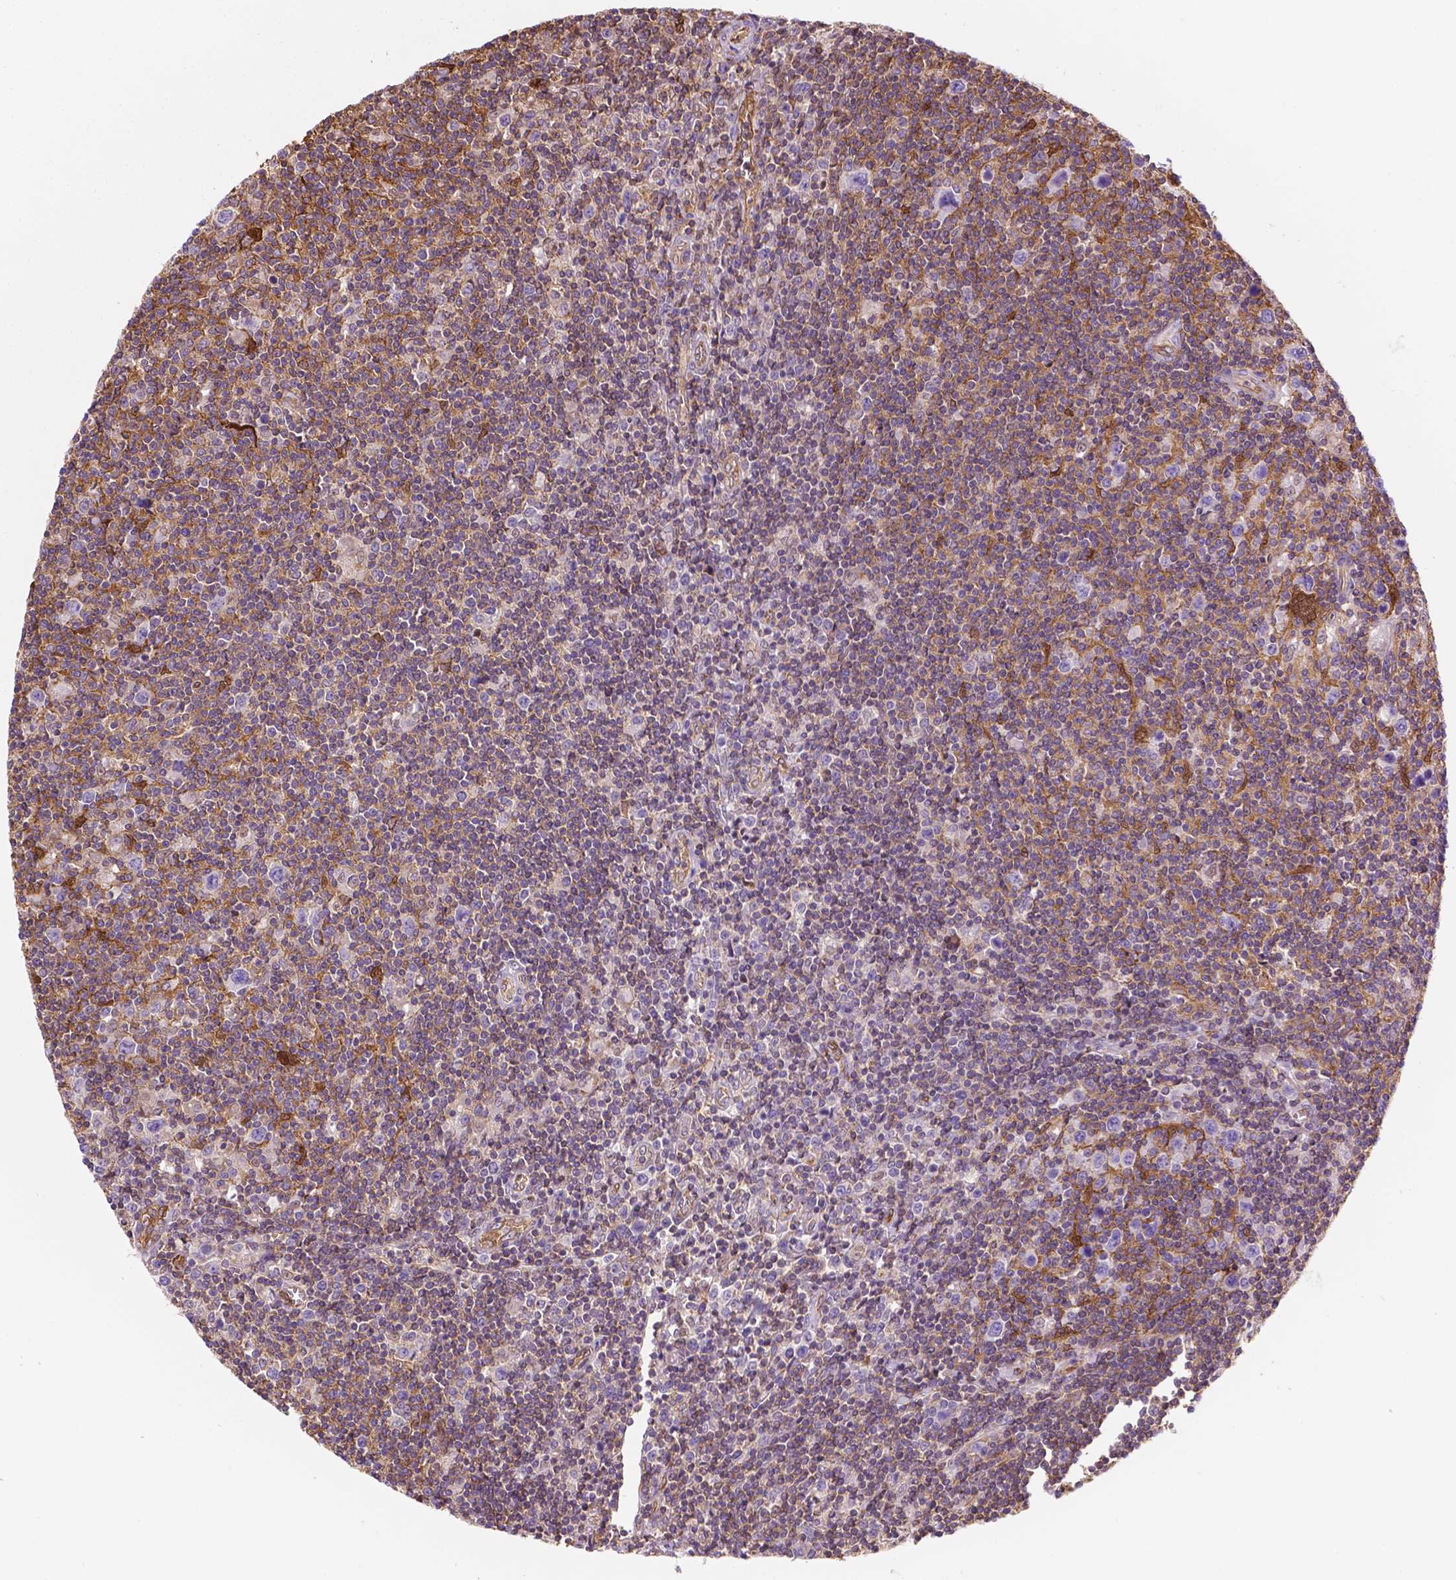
{"staining": {"intensity": "negative", "quantity": "none", "location": "none"}, "tissue": "lymphoma", "cell_type": "Tumor cells", "image_type": "cancer", "snomed": [{"axis": "morphology", "description": "Hodgkin's disease, NOS"}, {"axis": "topography", "description": "Lymph node"}], "caption": "This photomicrograph is of lymphoma stained with immunohistochemistry (IHC) to label a protein in brown with the nuclei are counter-stained blue. There is no expression in tumor cells.", "gene": "DCN", "patient": {"sex": "male", "age": 40}}